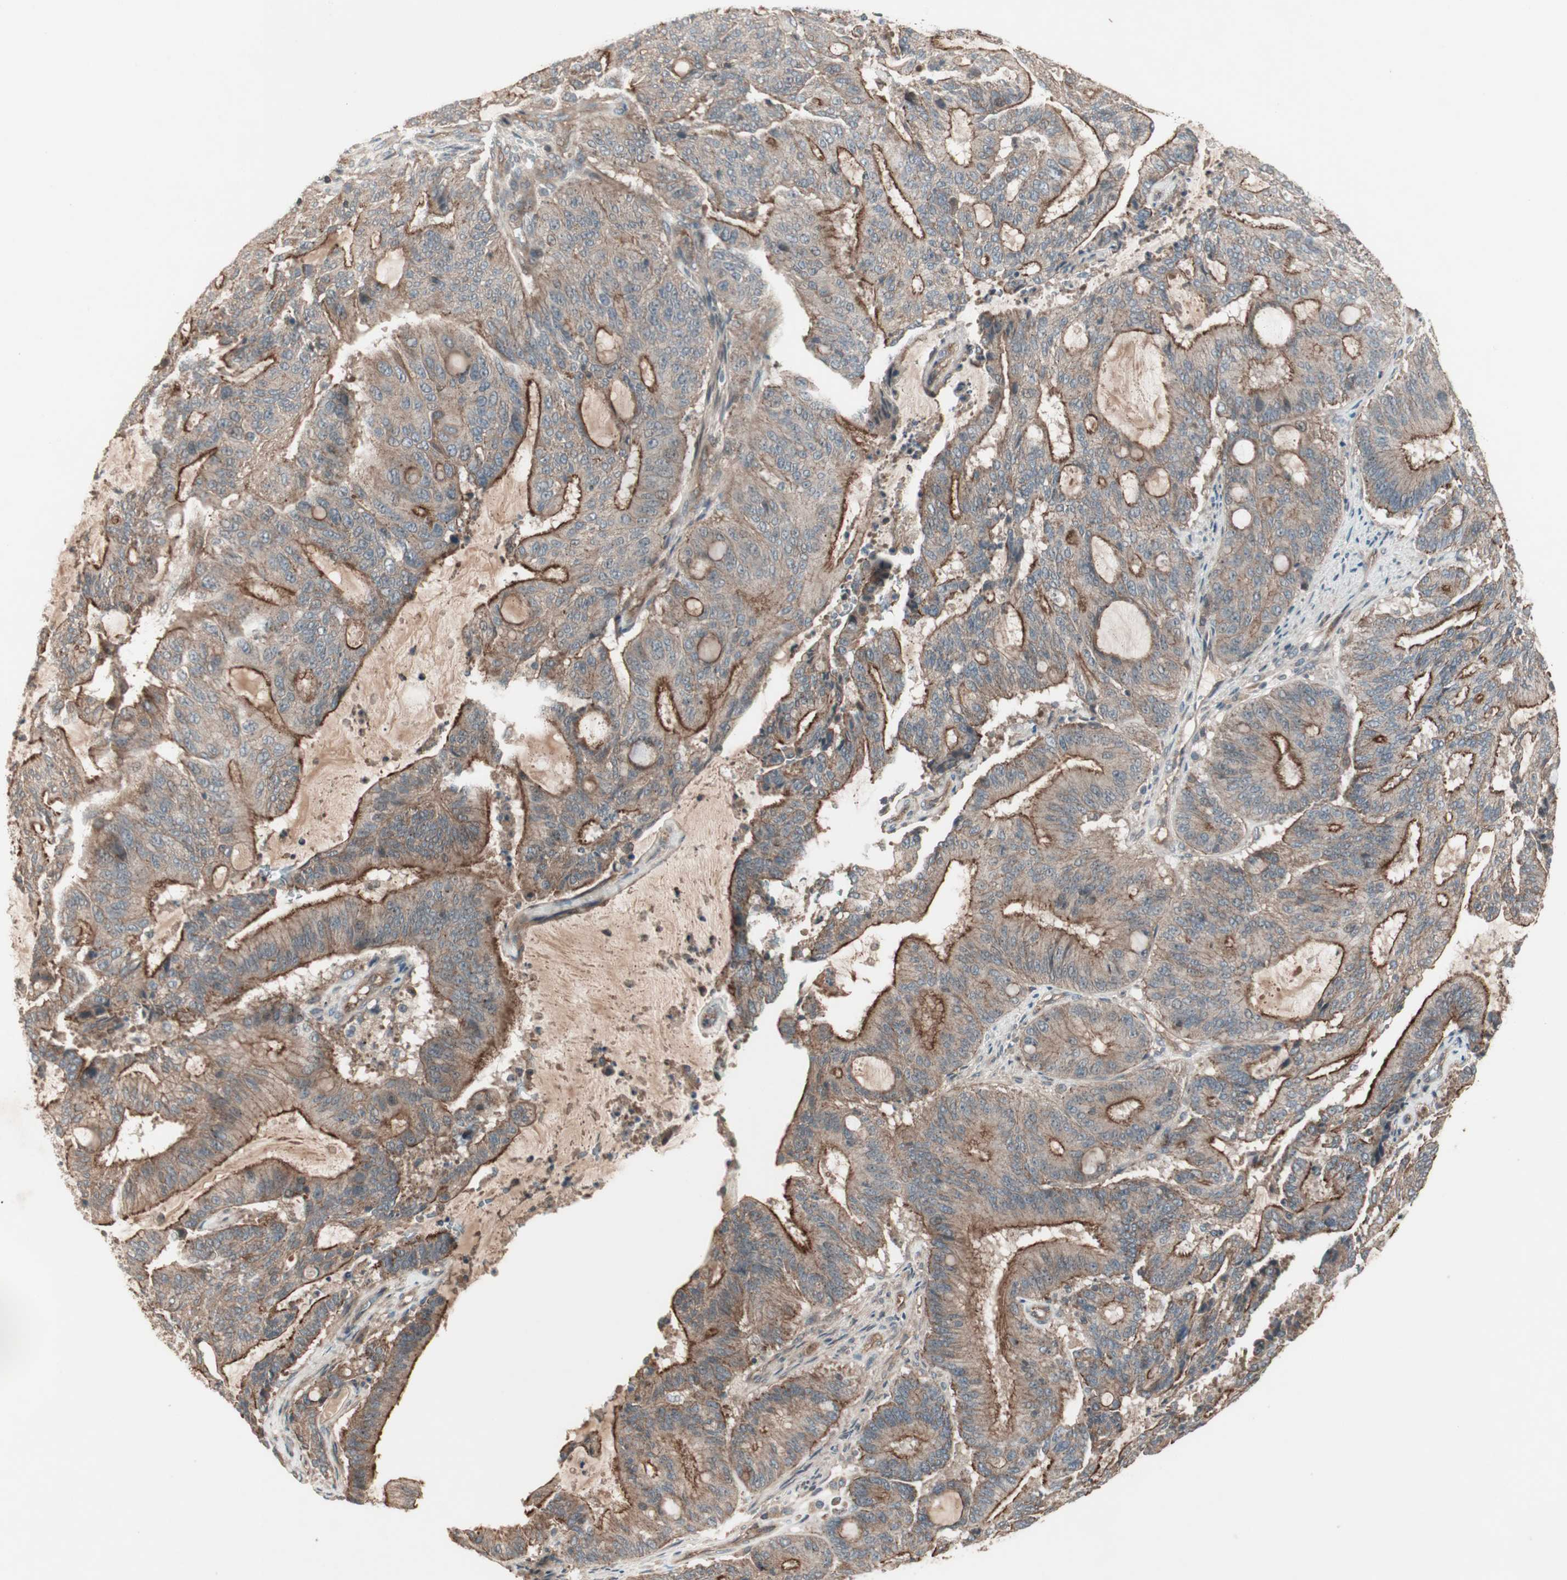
{"staining": {"intensity": "strong", "quantity": "25%-75%", "location": "cytoplasmic/membranous"}, "tissue": "liver cancer", "cell_type": "Tumor cells", "image_type": "cancer", "snomed": [{"axis": "morphology", "description": "Cholangiocarcinoma"}, {"axis": "topography", "description": "Liver"}], "caption": "IHC photomicrograph of neoplastic tissue: human liver cancer stained using immunohistochemistry (IHC) shows high levels of strong protein expression localized specifically in the cytoplasmic/membranous of tumor cells, appearing as a cytoplasmic/membranous brown color.", "gene": "TFPI", "patient": {"sex": "female", "age": 73}}